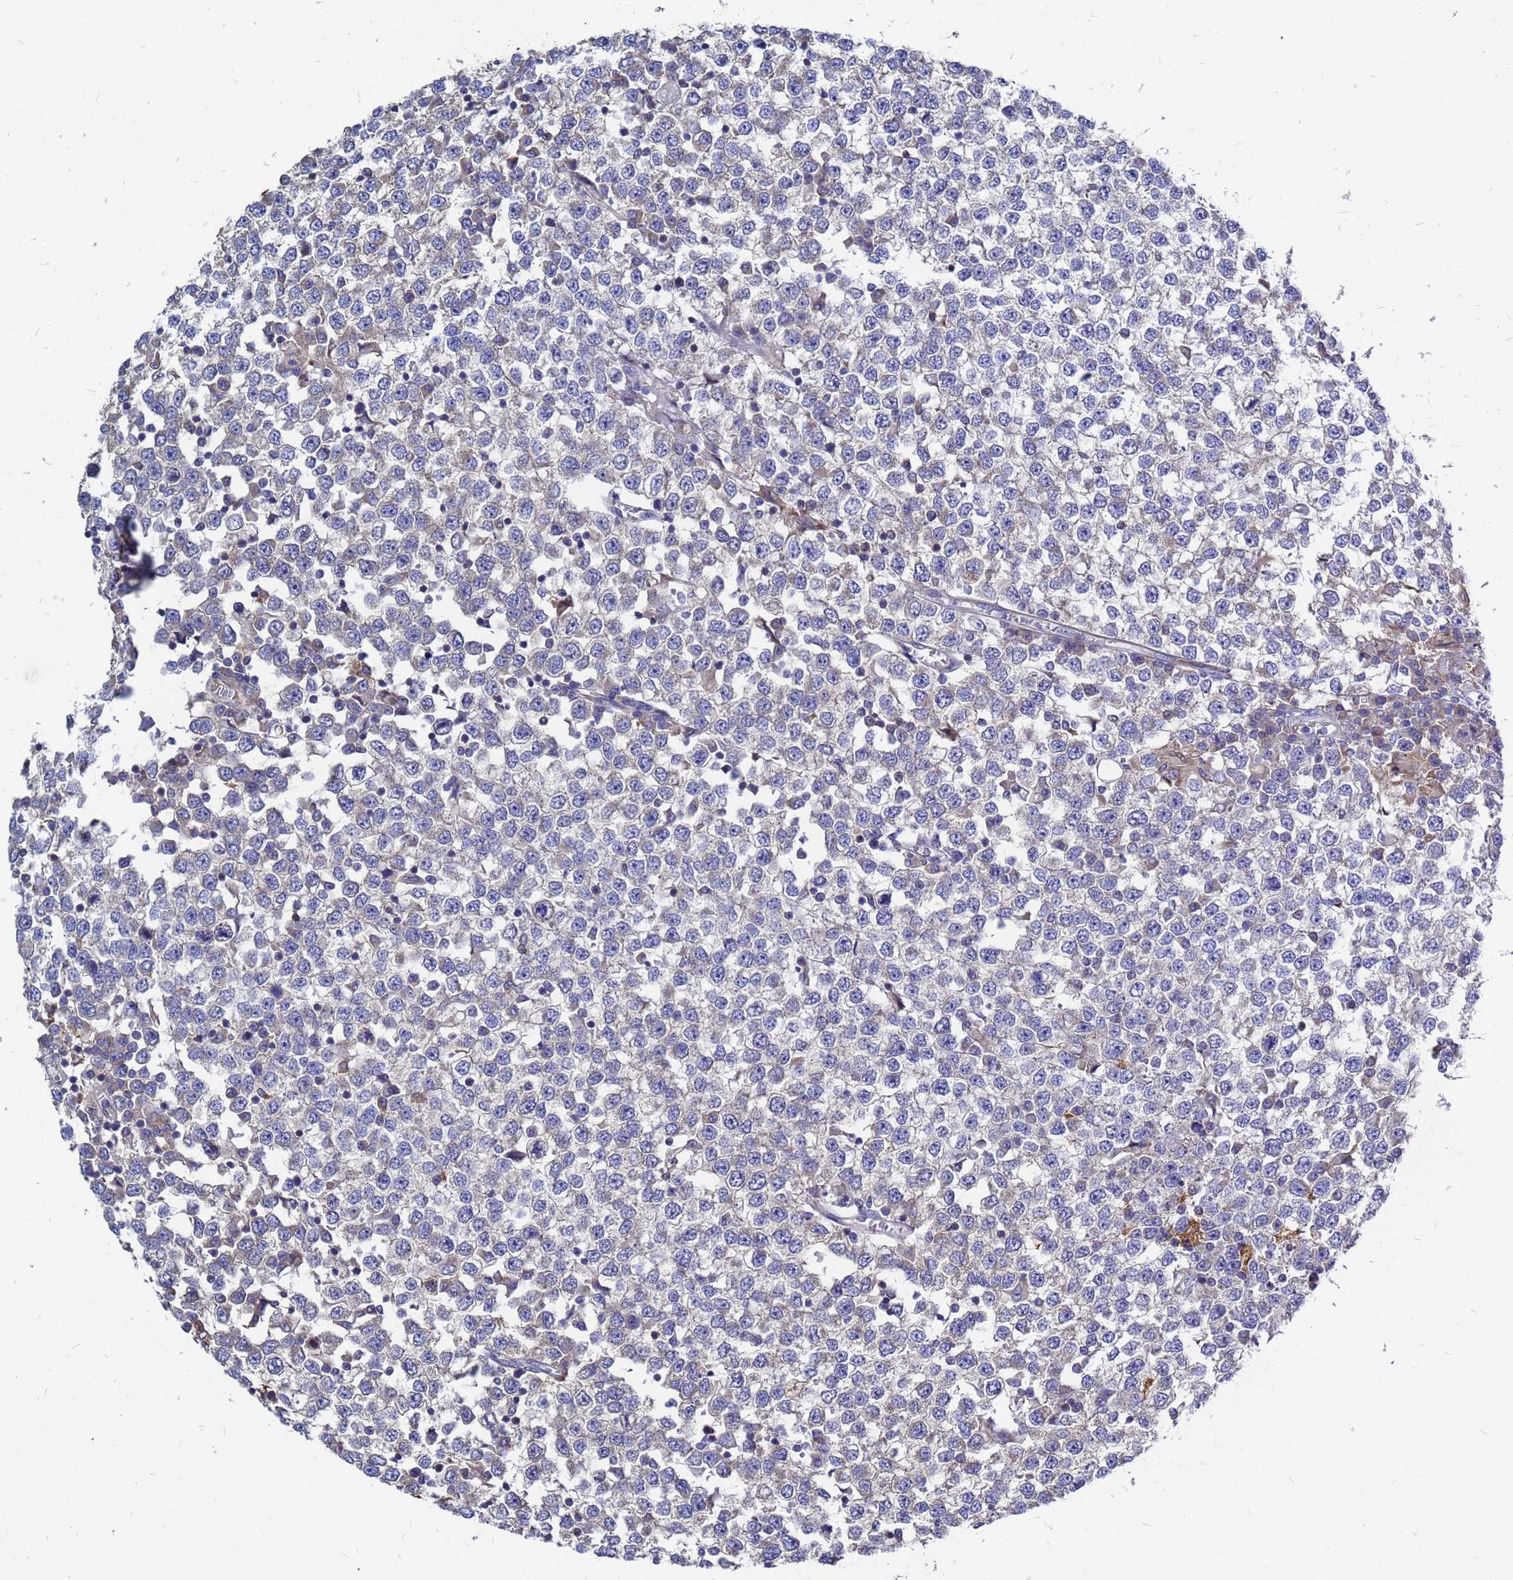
{"staining": {"intensity": "weak", "quantity": "<25%", "location": "cytoplasmic/membranous"}, "tissue": "testis cancer", "cell_type": "Tumor cells", "image_type": "cancer", "snomed": [{"axis": "morphology", "description": "Seminoma, NOS"}, {"axis": "topography", "description": "Testis"}], "caption": "The histopathology image displays no significant positivity in tumor cells of testis seminoma.", "gene": "MOB2", "patient": {"sex": "male", "age": 65}}